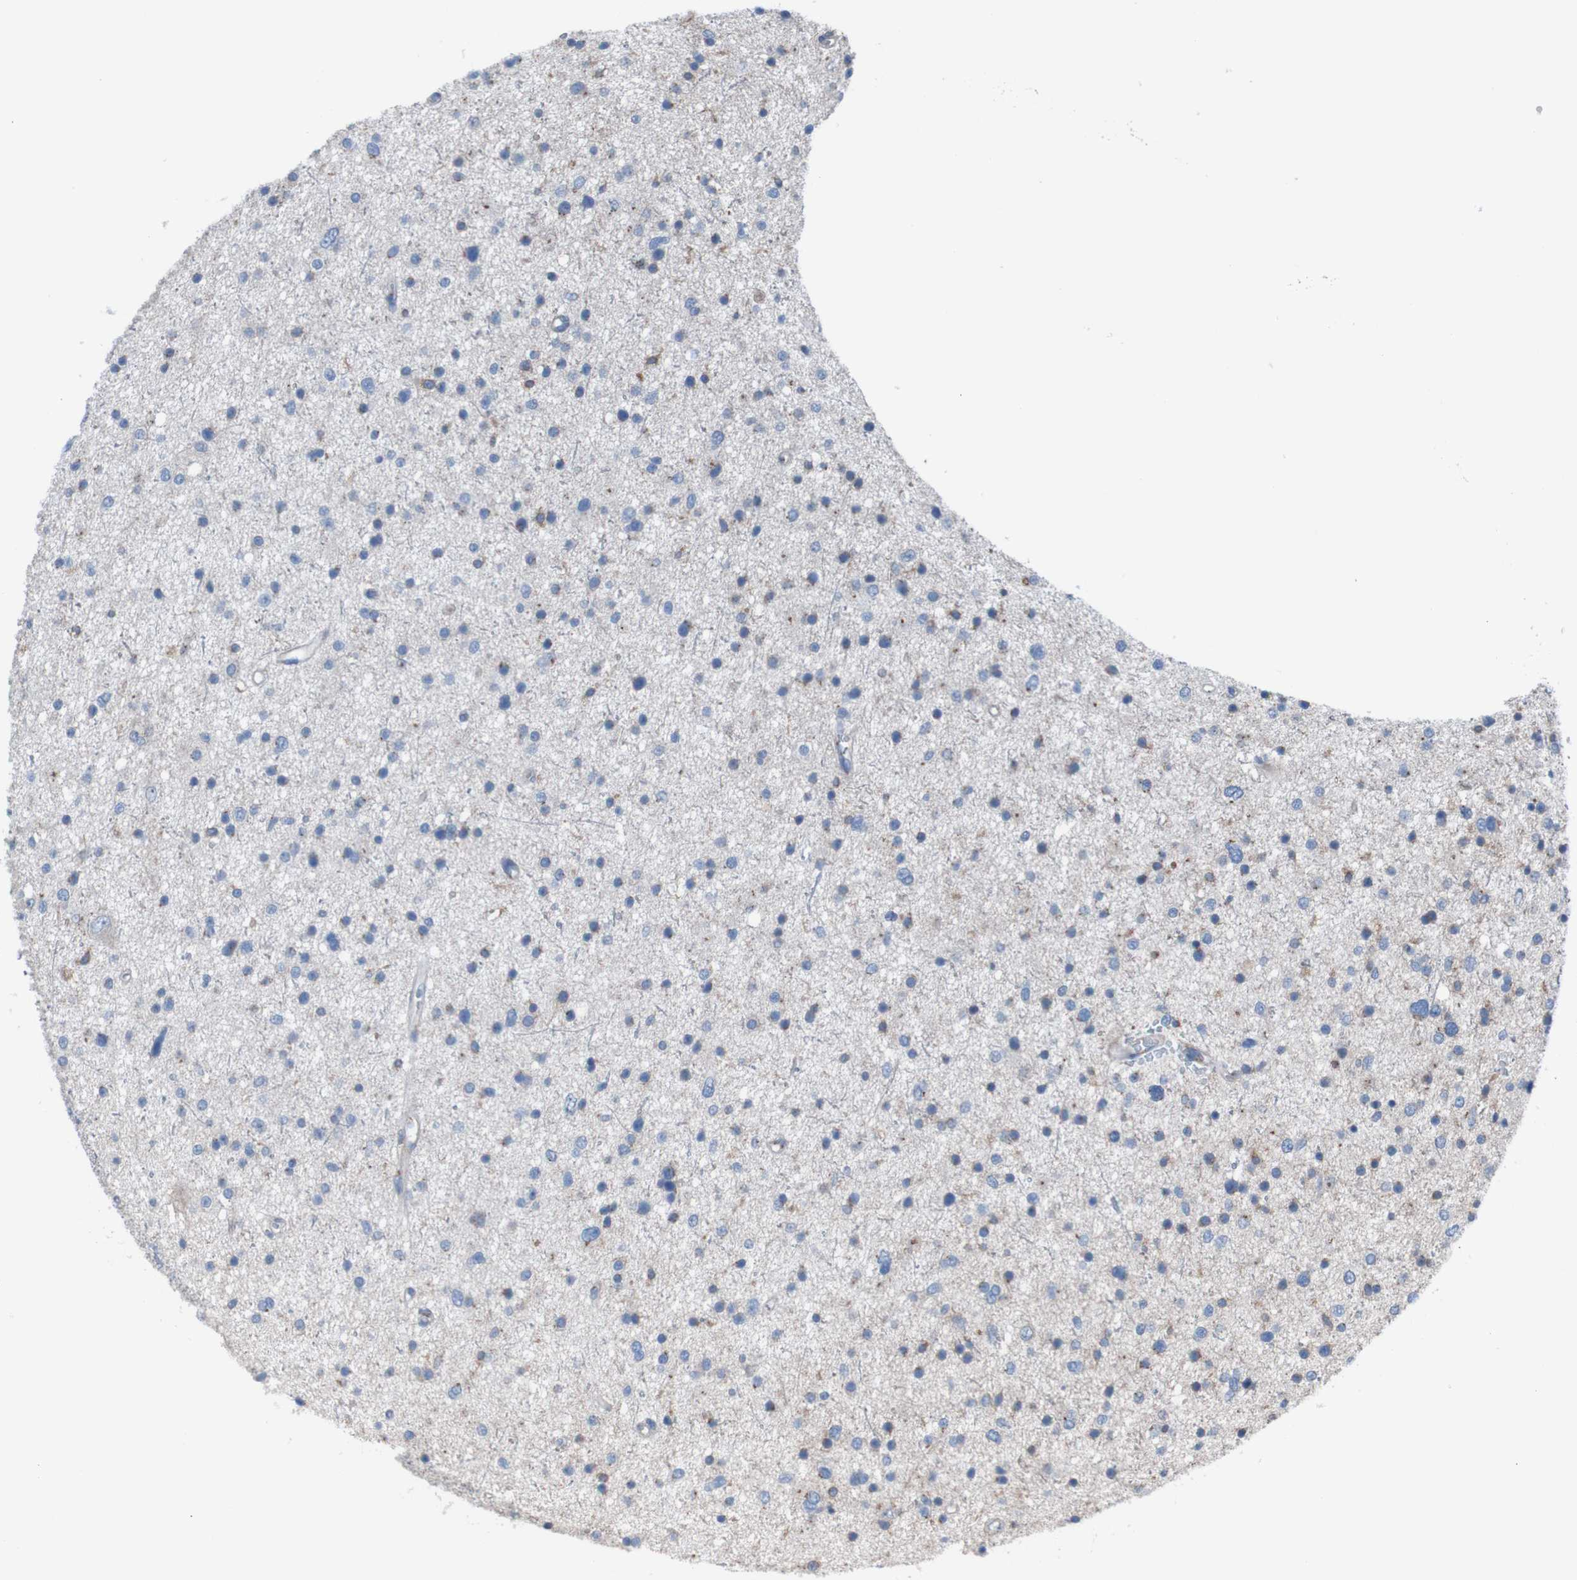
{"staining": {"intensity": "moderate", "quantity": "<25%", "location": "cytoplasmic/membranous"}, "tissue": "glioma", "cell_type": "Tumor cells", "image_type": "cancer", "snomed": [{"axis": "morphology", "description": "Glioma, malignant, Low grade"}, {"axis": "topography", "description": "Brain"}], "caption": "The photomicrograph demonstrates immunohistochemical staining of glioma. There is moderate cytoplasmic/membranous positivity is seen in about <25% of tumor cells.", "gene": "MINAR1", "patient": {"sex": "female", "age": 37}}